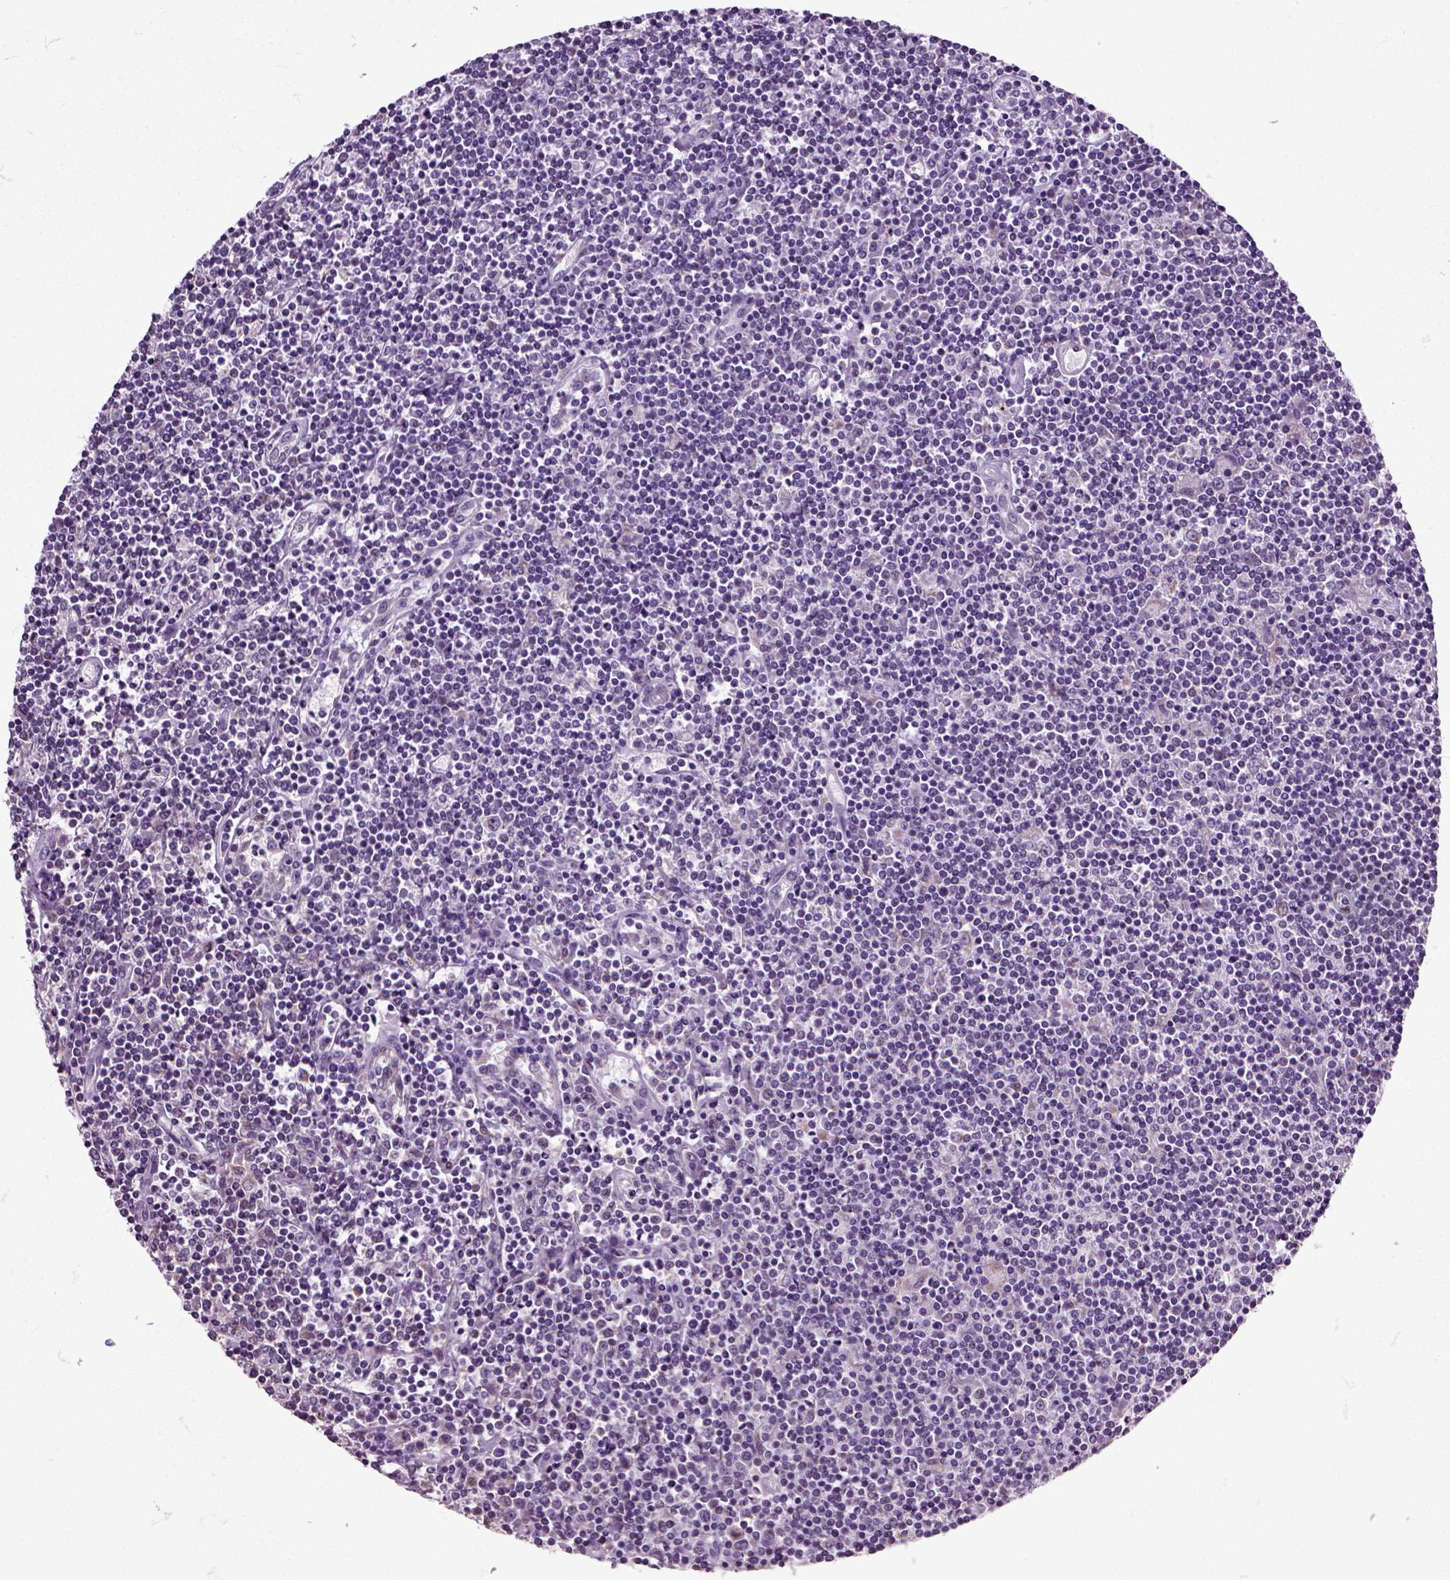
{"staining": {"intensity": "negative", "quantity": "none", "location": "none"}, "tissue": "lymphoma", "cell_type": "Tumor cells", "image_type": "cancer", "snomed": [{"axis": "morphology", "description": "Hodgkin's disease, NOS"}, {"axis": "topography", "description": "Lymph node"}], "caption": "A histopathology image of human Hodgkin's disease is negative for staining in tumor cells.", "gene": "HSPA2", "patient": {"sex": "male", "age": 40}}